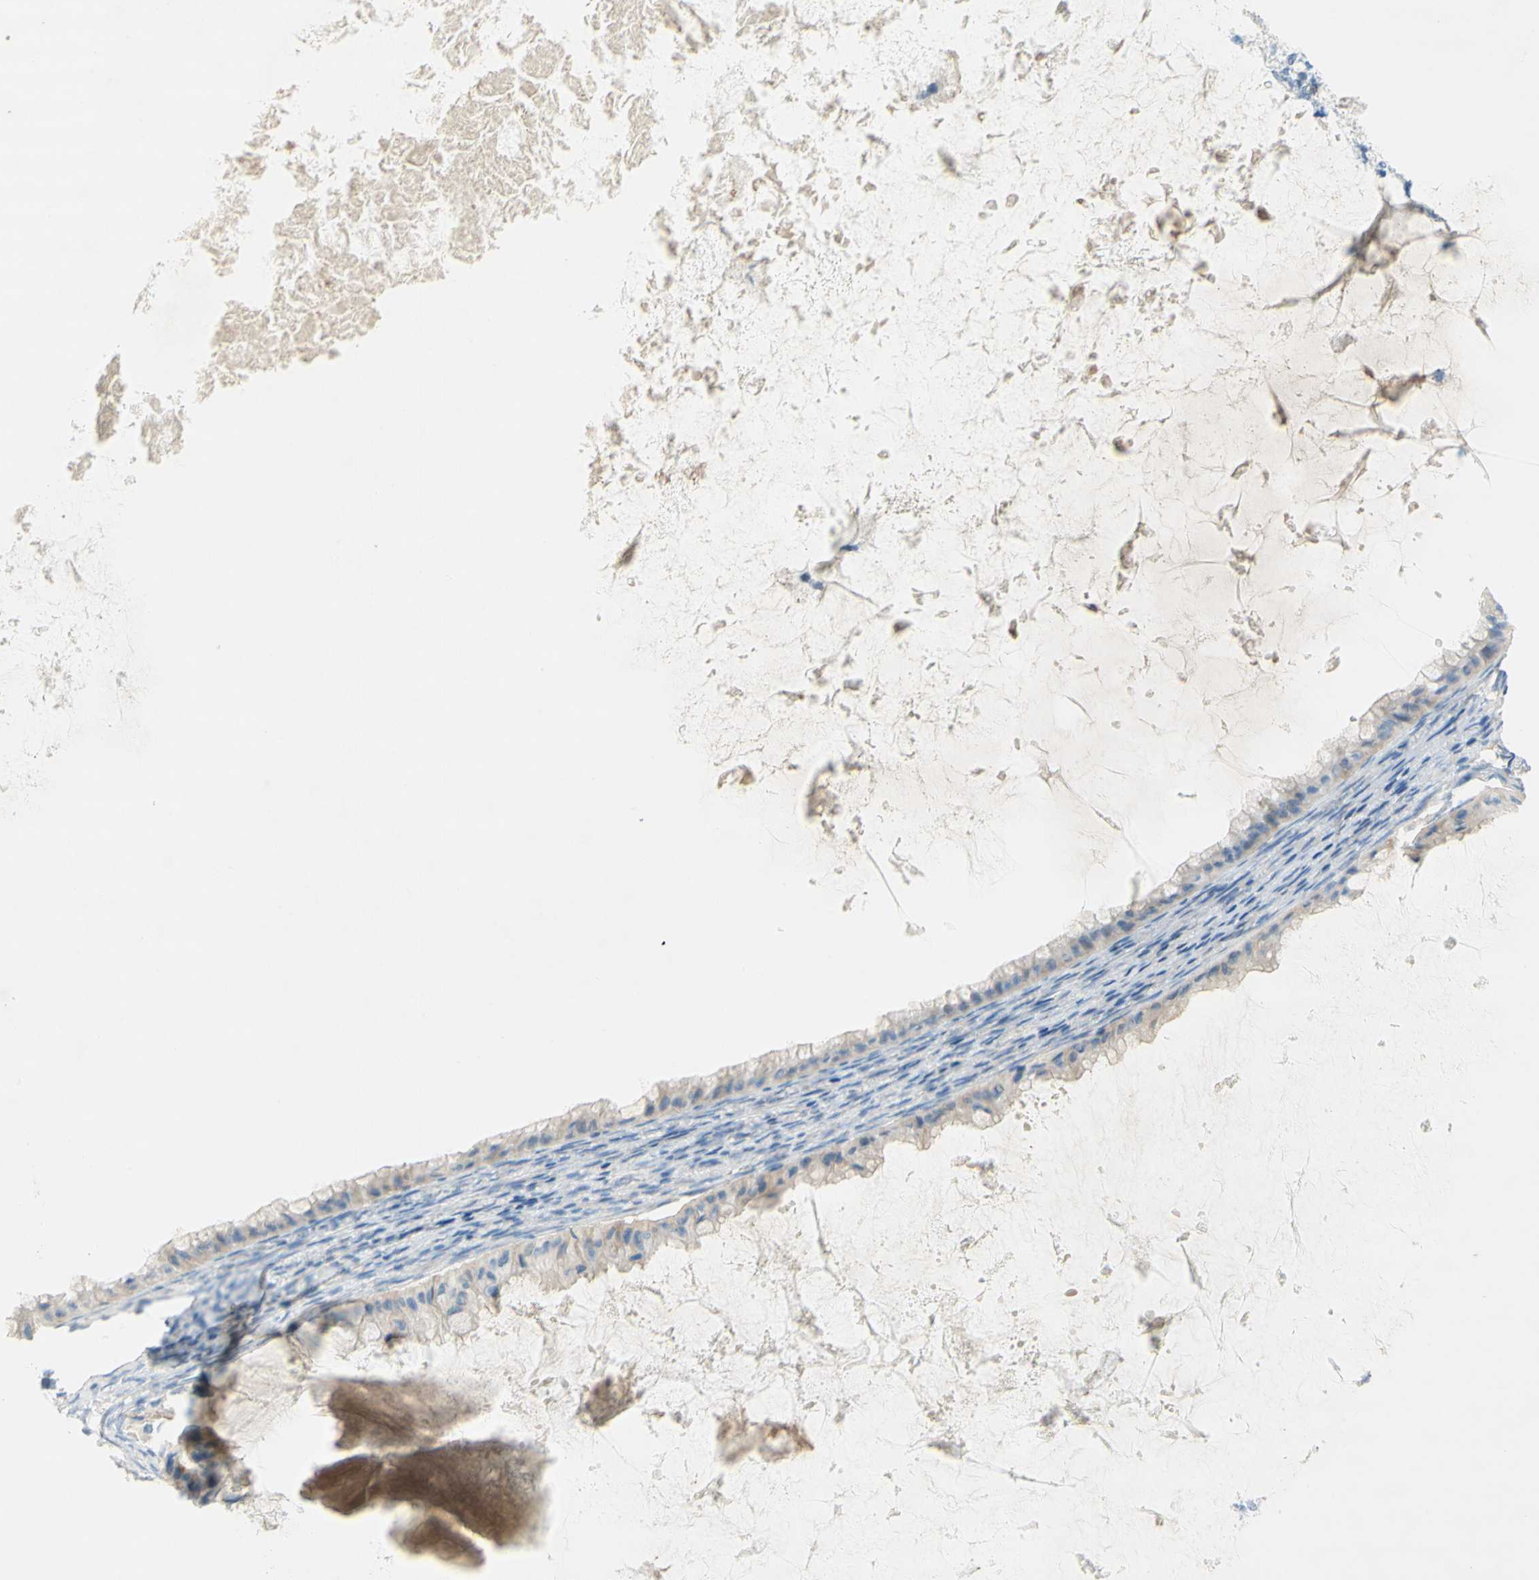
{"staining": {"intensity": "weak", "quantity": "<25%", "location": "cytoplasmic/membranous"}, "tissue": "ovarian cancer", "cell_type": "Tumor cells", "image_type": "cancer", "snomed": [{"axis": "morphology", "description": "Cystadenocarcinoma, mucinous, NOS"}, {"axis": "topography", "description": "Ovary"}], "caption": "An IHC micrograph of ovarian cancer is shown. There is no staining in tumor cells of ovarian cancer. (Stains: DAB (3,3'-diaminobenzidine) immunohistochemistry (IHC) with hematoxylin counter stain, Microscopy: brightfield microscopy at high magnification).", "gene": "POLR2J3", "patient": {"sex": "female", "age": 61}}